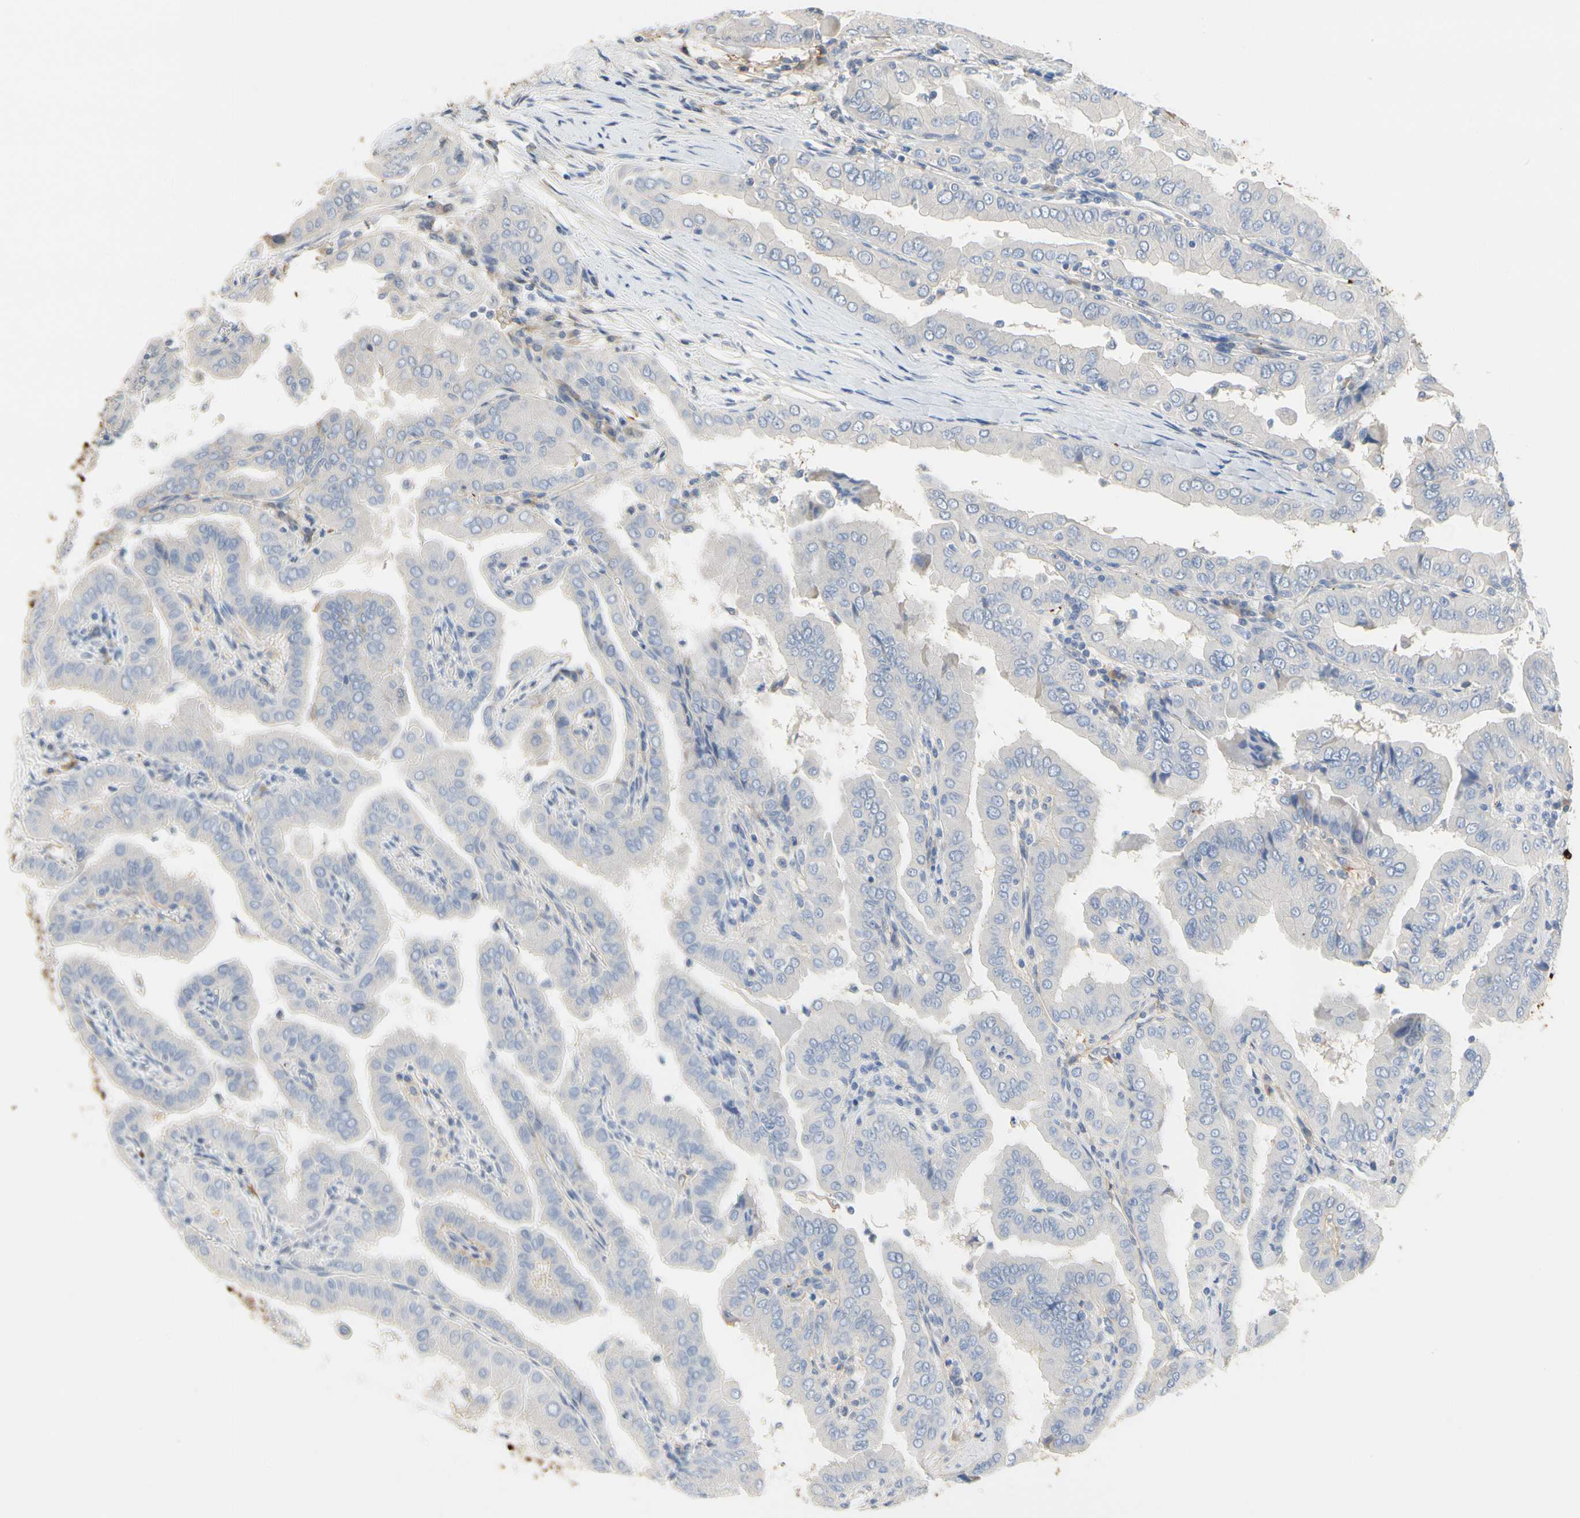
{"staining": {"intensity": "negative", "quantity": "none", "location": "none"}, "tissue": "thyroid cancer", "cell_type": "Tumor cells", "image_type": "cancer", "snomed": [{"axis": "morphology", "description": "Papillary adenocarcinoma, NOS"}, {"axis": "topography", "description": "Thyroid gland"}], "caption": "Immunohistochemistry (IHC) photomicrograph of neoplastic tissue: human thyroid cancer stained with DAB (3,3'-diaminobenzidine) exhibits no significant protein positivity in tumor cells.", "gene": "FGB", "patient": {"sex": "male", "age": 33}}